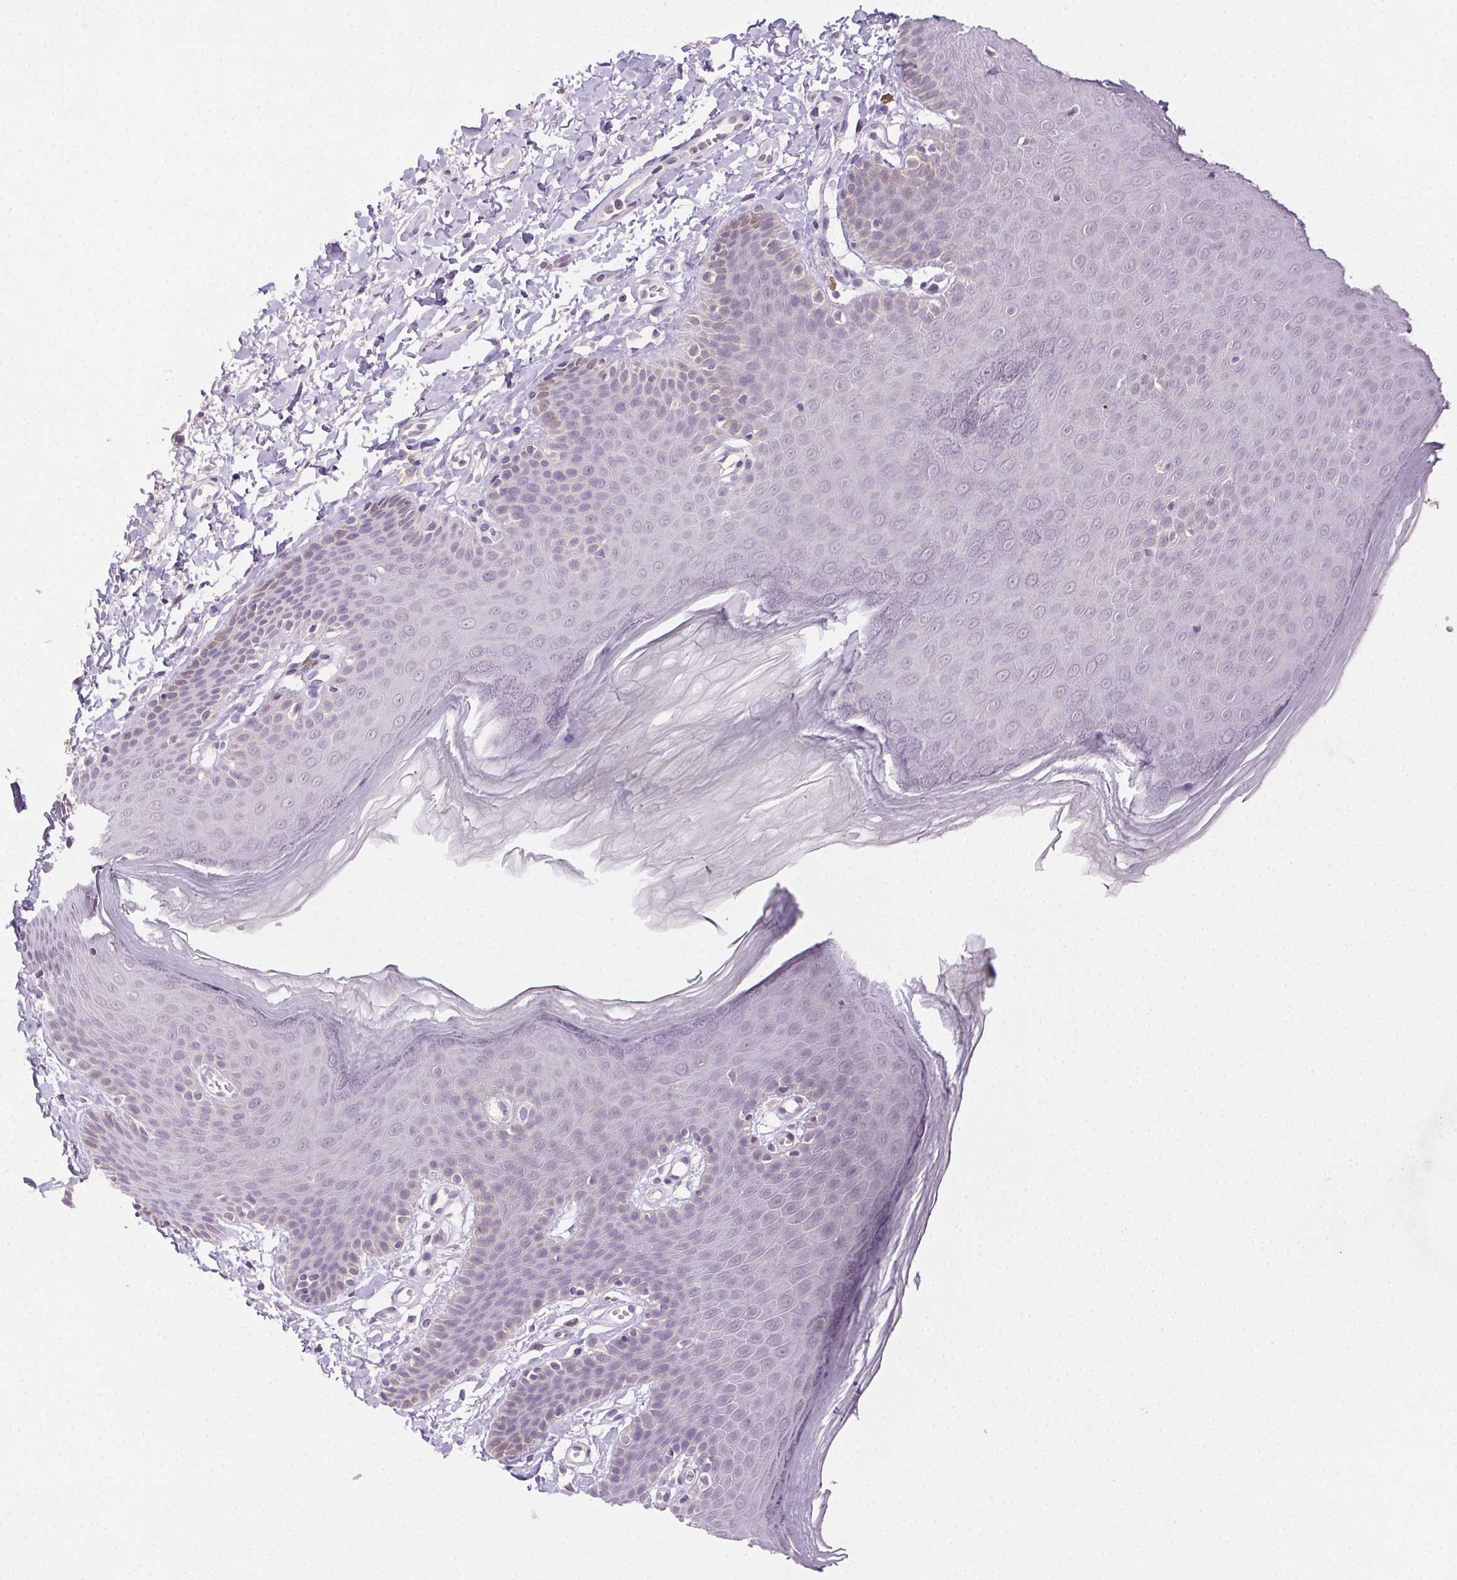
{"staining": {"intensity": "negative", "quantity": "none", "location": "none"}, "tissue": "skin", "cell_type": "Epidermal cells", "image_type": "normal", "snomed": [{"axis": "morphology", "description": "Normal tissue, NOS"}, {"axis": "topography", "description": "Anal"}], "caption": "Immunohistochemistry (IHC) image of normal skin: human skin stained with DAB reveals no significant protein staining in epidermal cells.", "gene": "CLDN10", "patient": {"sex": "male", "age": 53}}